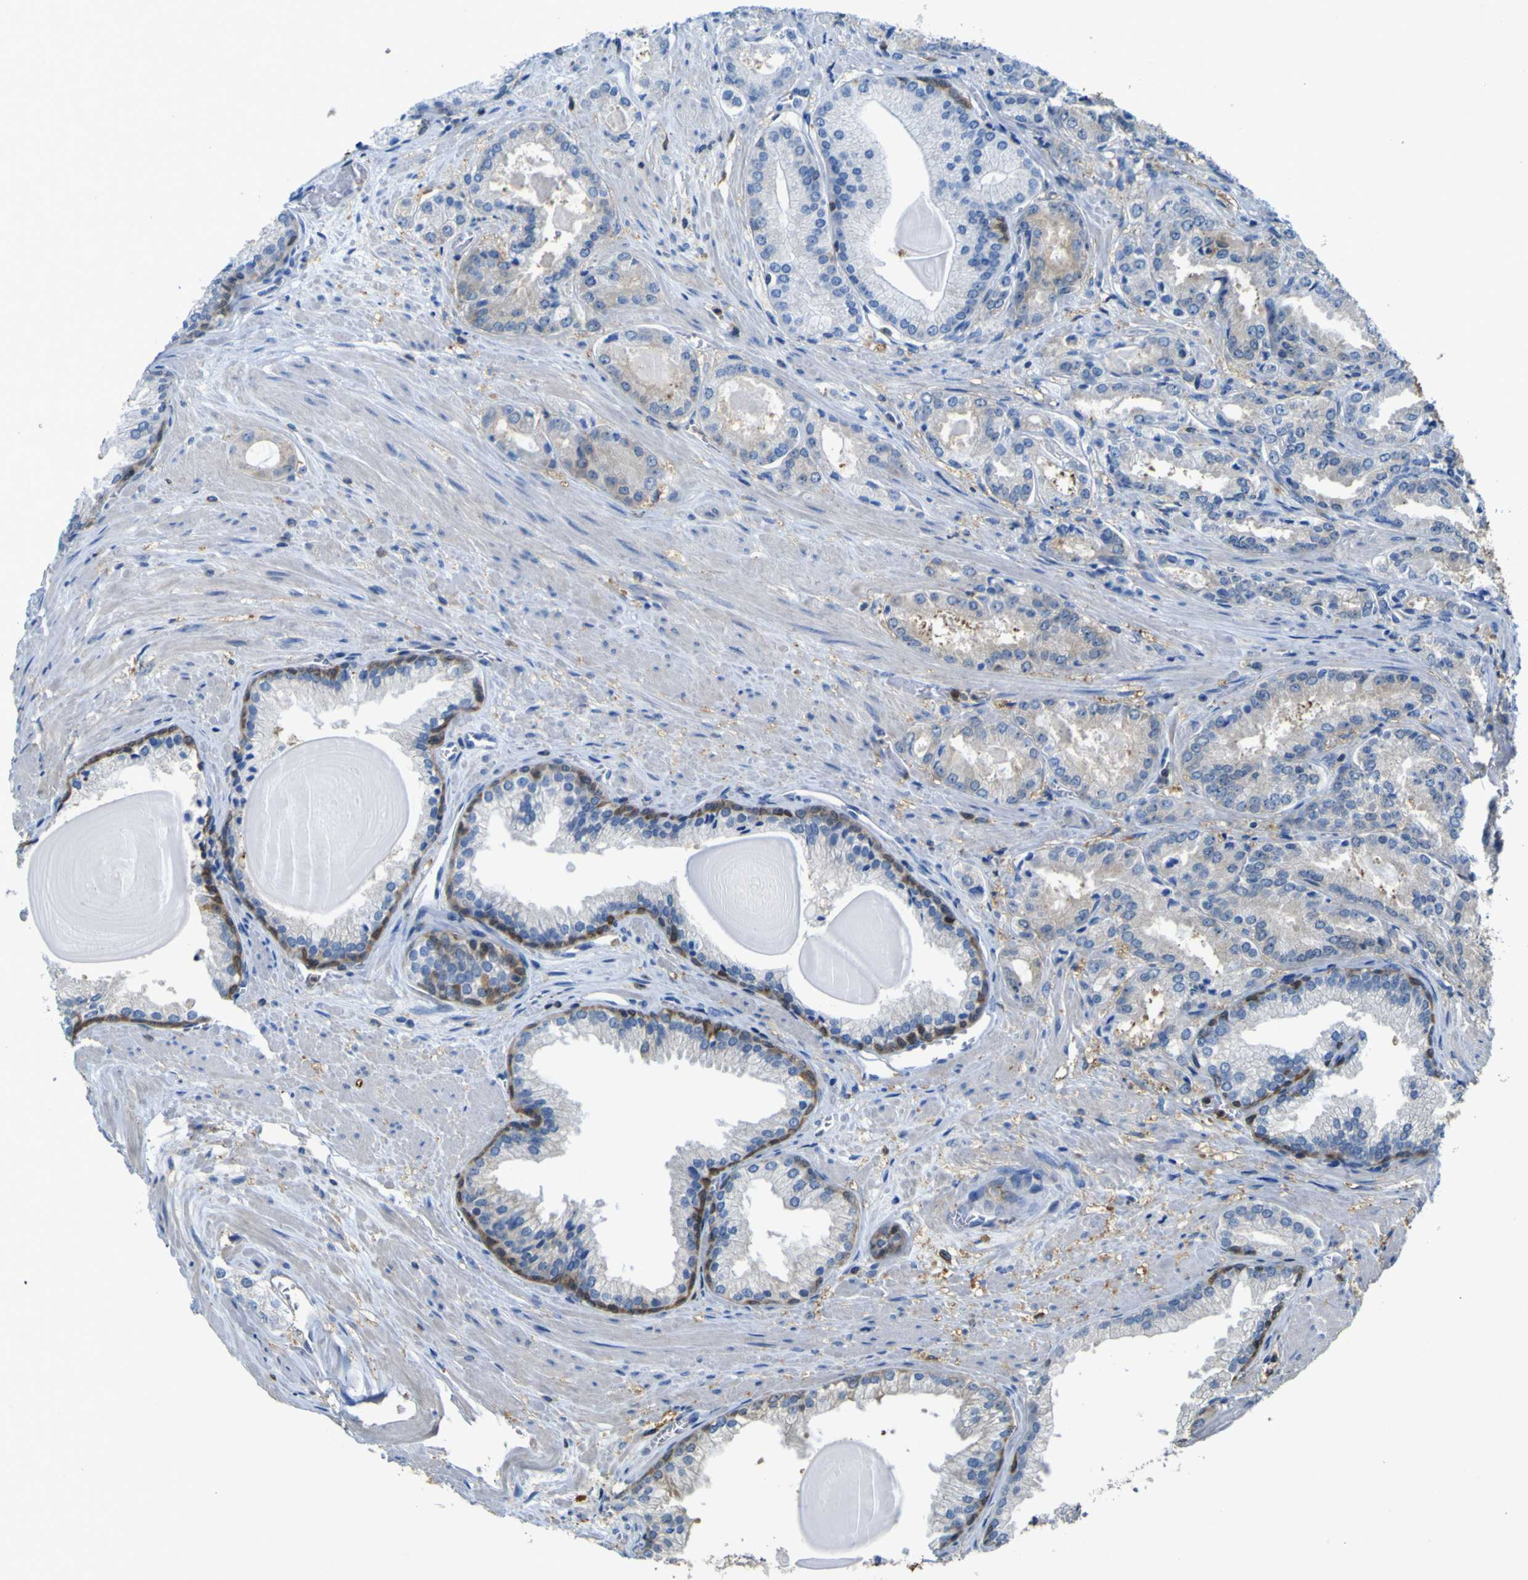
{"staining": {"intensity": "moderate", "quantity": "25%-75%", "location": "cytoplasmic/membranous"}, "tissue": "prostate cancer", "cell_type": "Tumor cells", "image_type": "cancer", "snomed": [{"axis": "morphology", "description": "Adenocarcinoma, Low grade"}, {"axis": "topography", "description": "Prostate"}], "caption": "High-magnification brightfield microscopy of prostate cancer stained with DAB (brown) and counterstained with hematoxylin (blue). tumor cells exhibit moderate cytoplasmic/membranous positivity is identified in about25%-75% of cells.", "gene": "ABHD3", "patient": {"sex": "male", "age": 59}}